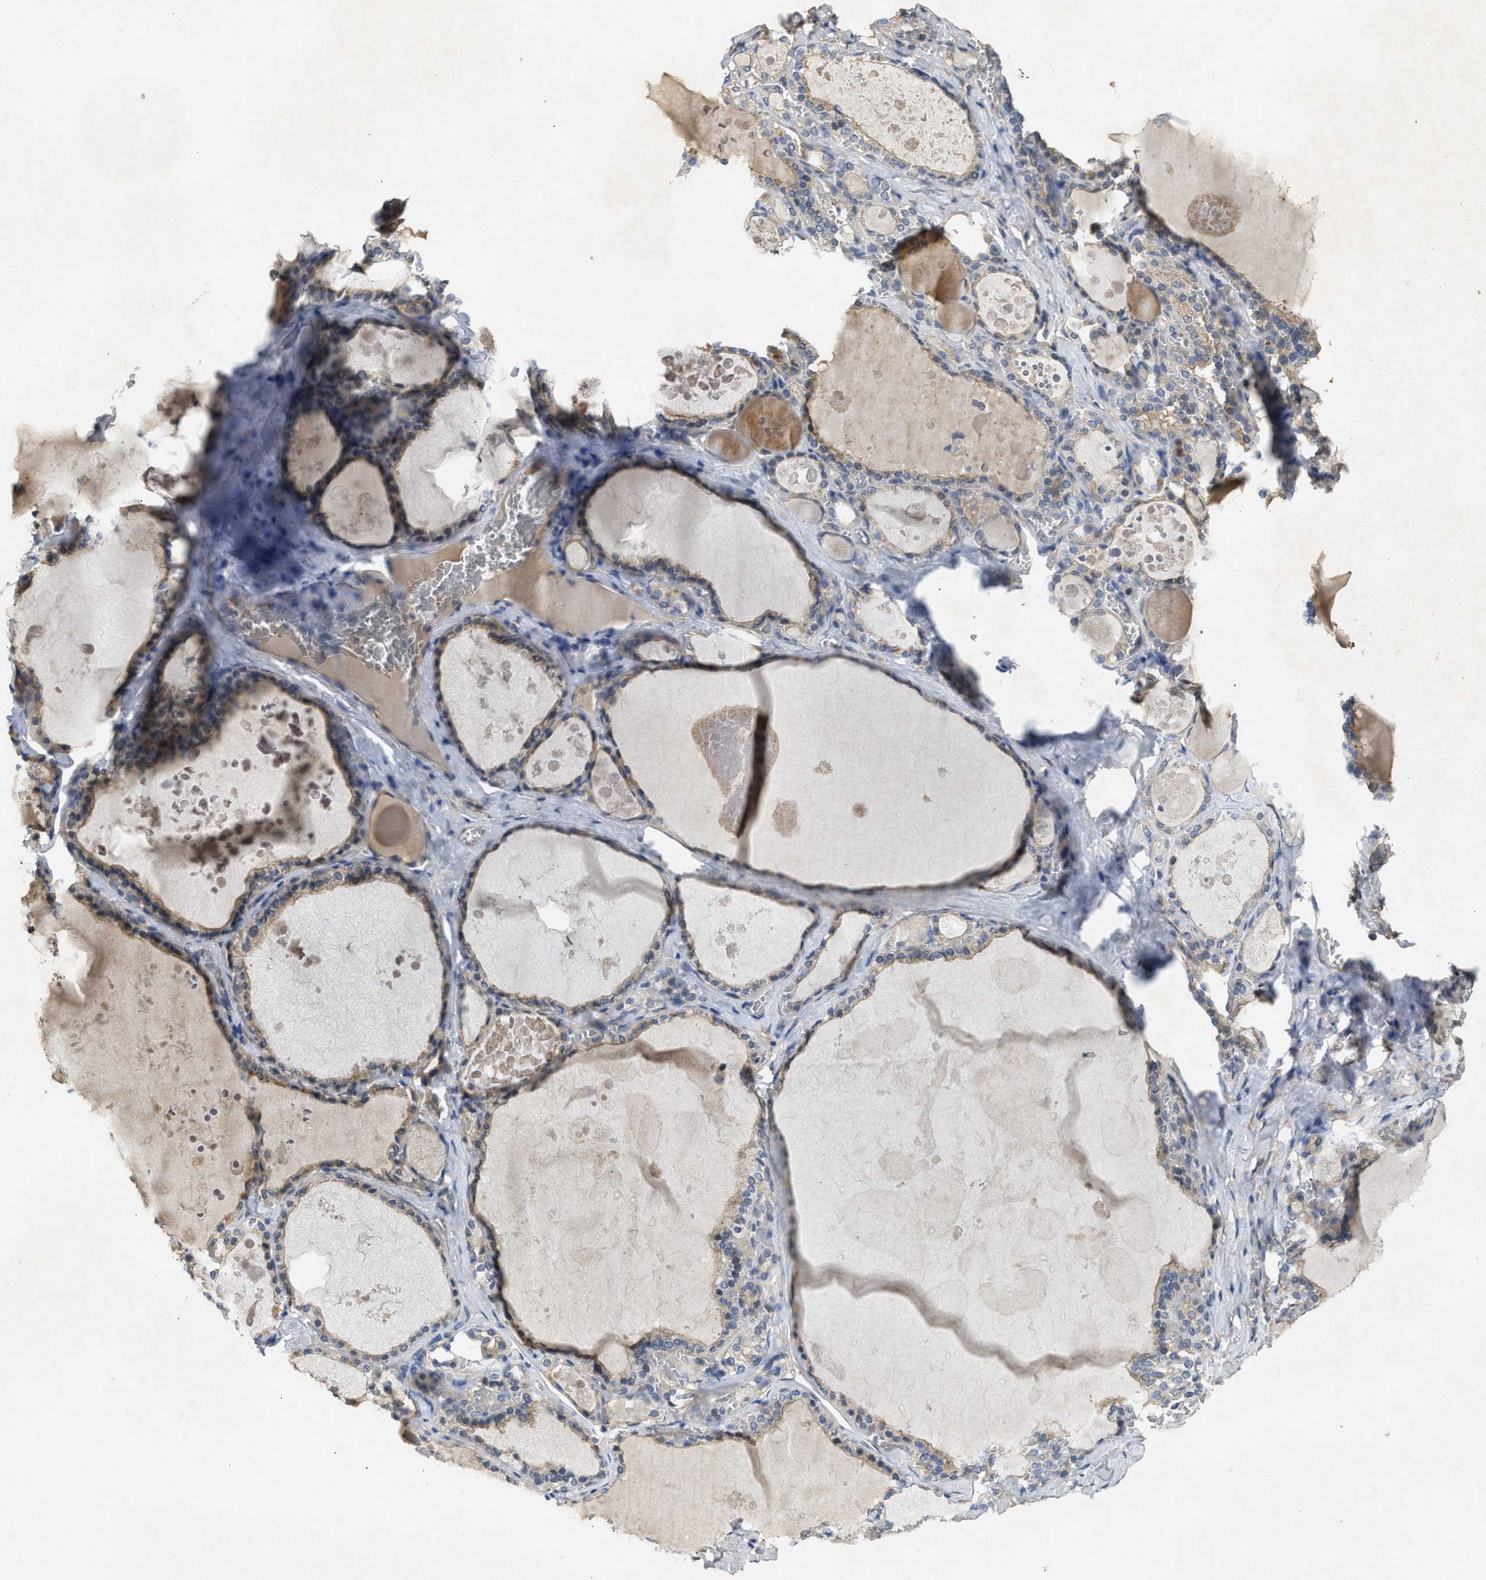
{"staining": {"intensity": "moderate", "quantity": "25%-75%", "location": "cytoplasmic/membranous"}, "tissue": "thyroid gland", "cell_type": "Glandular cells", "image_type": "normal", "snomed": [{"axis": "morphology", "description": "Normal tissue, NOS"}, {"axis": "topography", "description": "Thyroid gland"}], "caption": "A photomicrograph of human thyroid gland stained for a protein demonstrates moderate cytoplasmic/membranous brown staining in glandular cells. Using DAB (3,3'-diaminobenzidine) (brown) and hematoxylin (blue) stains, captured at high magnification using brightfield microscopy.", "gene": "PPP3CA", "patient": {"sex": "male", "age": 56}}